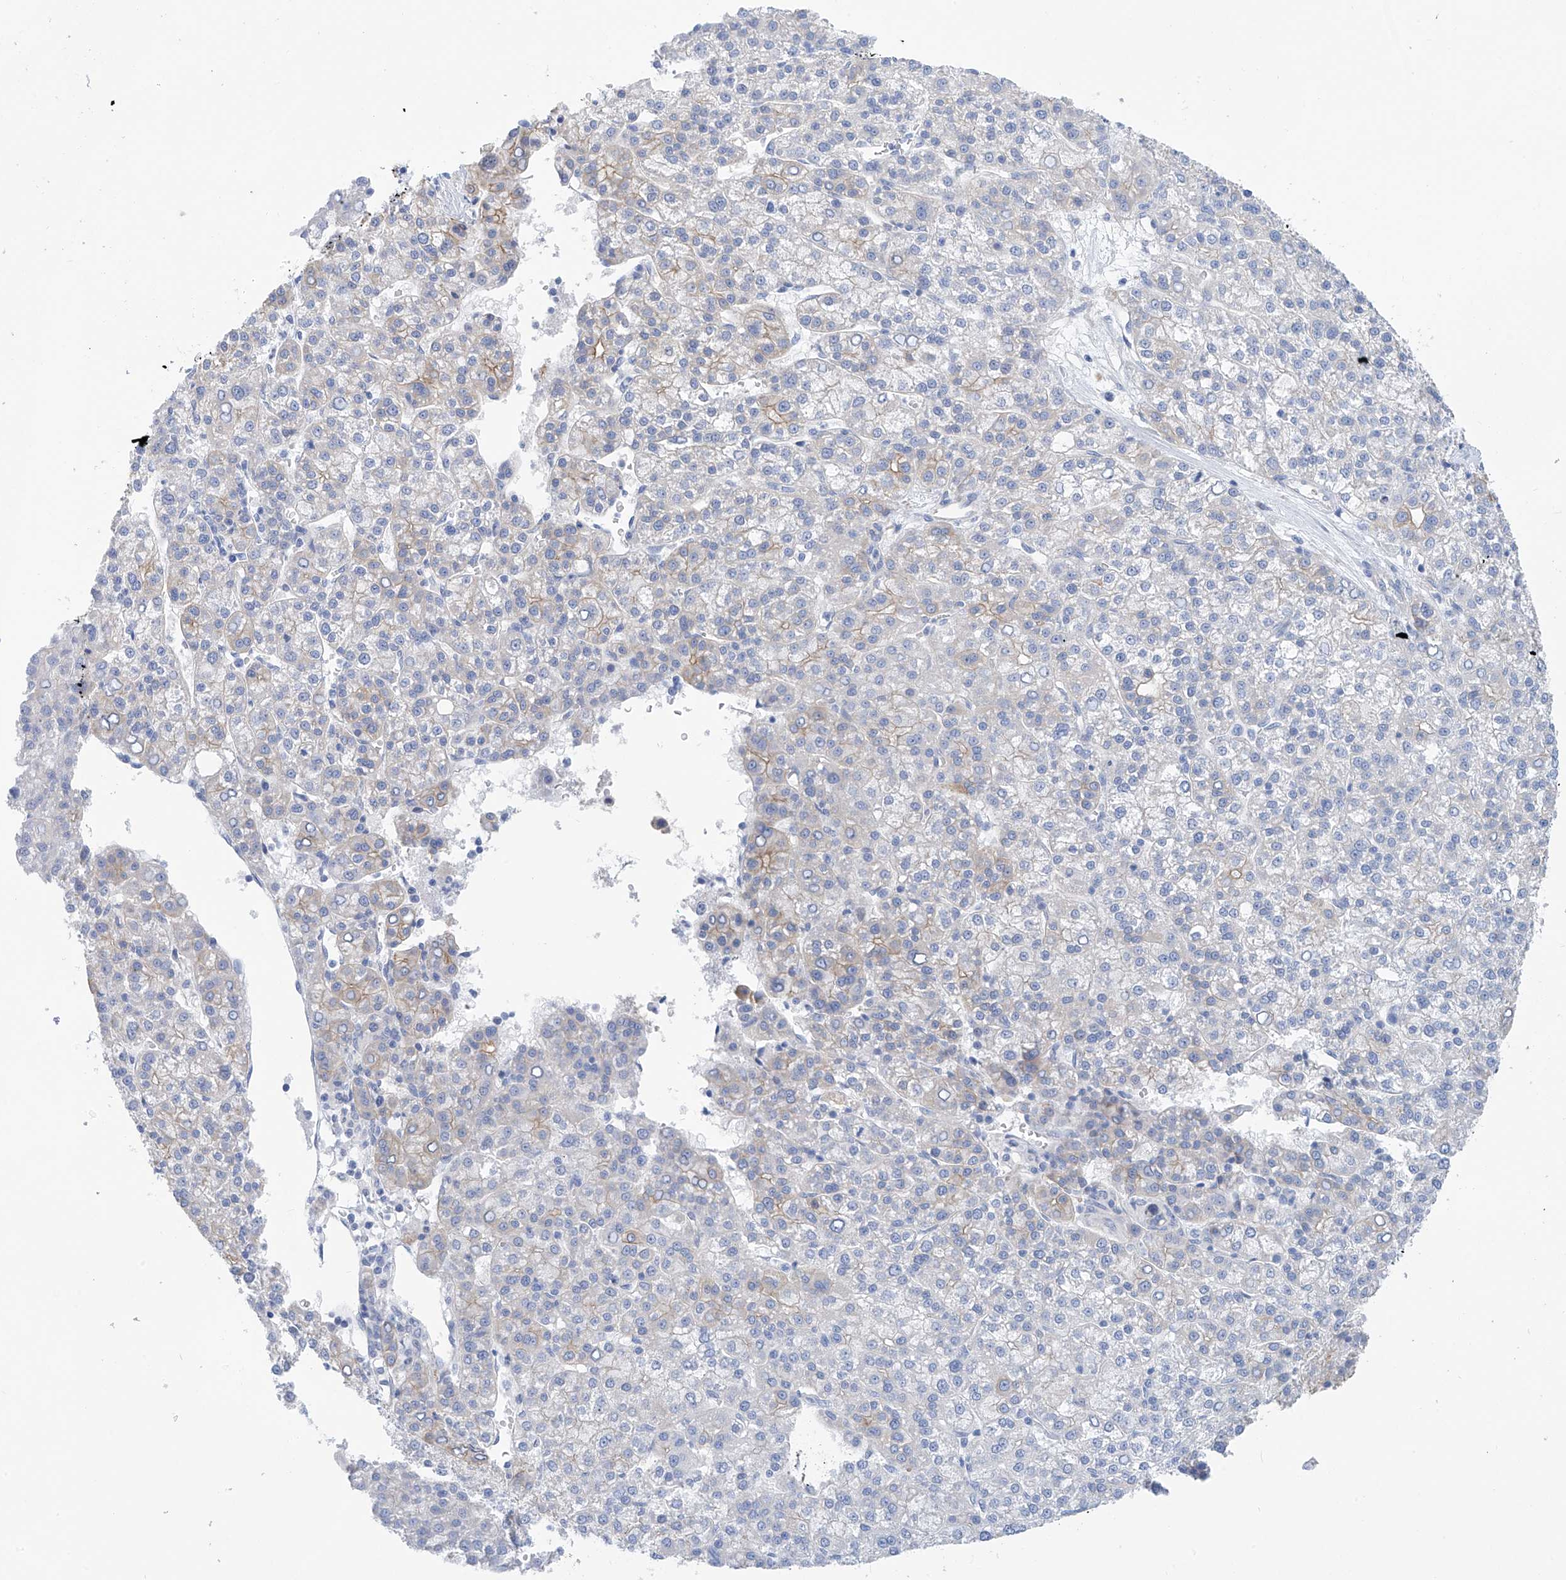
{"staining": {"intensity": "weak", "quantity": "<25%", "location": "cytoplasmic/membranous"}, "tissue": "liver cancer", "cell_type": "Tumor cells", "image_type": "cancer", "snomed": [{"axis": "morphology", "description": "Carcinoma, Hepatocellular, NOS"}, {"axis": "topography", "description": "Liver"}], "caption": "Immunohistochemistry (IHC) photomicrograph of liver hepatocellular carcinoma stained for a protein (brown), which reveals no staining in tumor cells.", "gene": "PIK3C2B", "patient": {"sex": "female", "age": 58}}